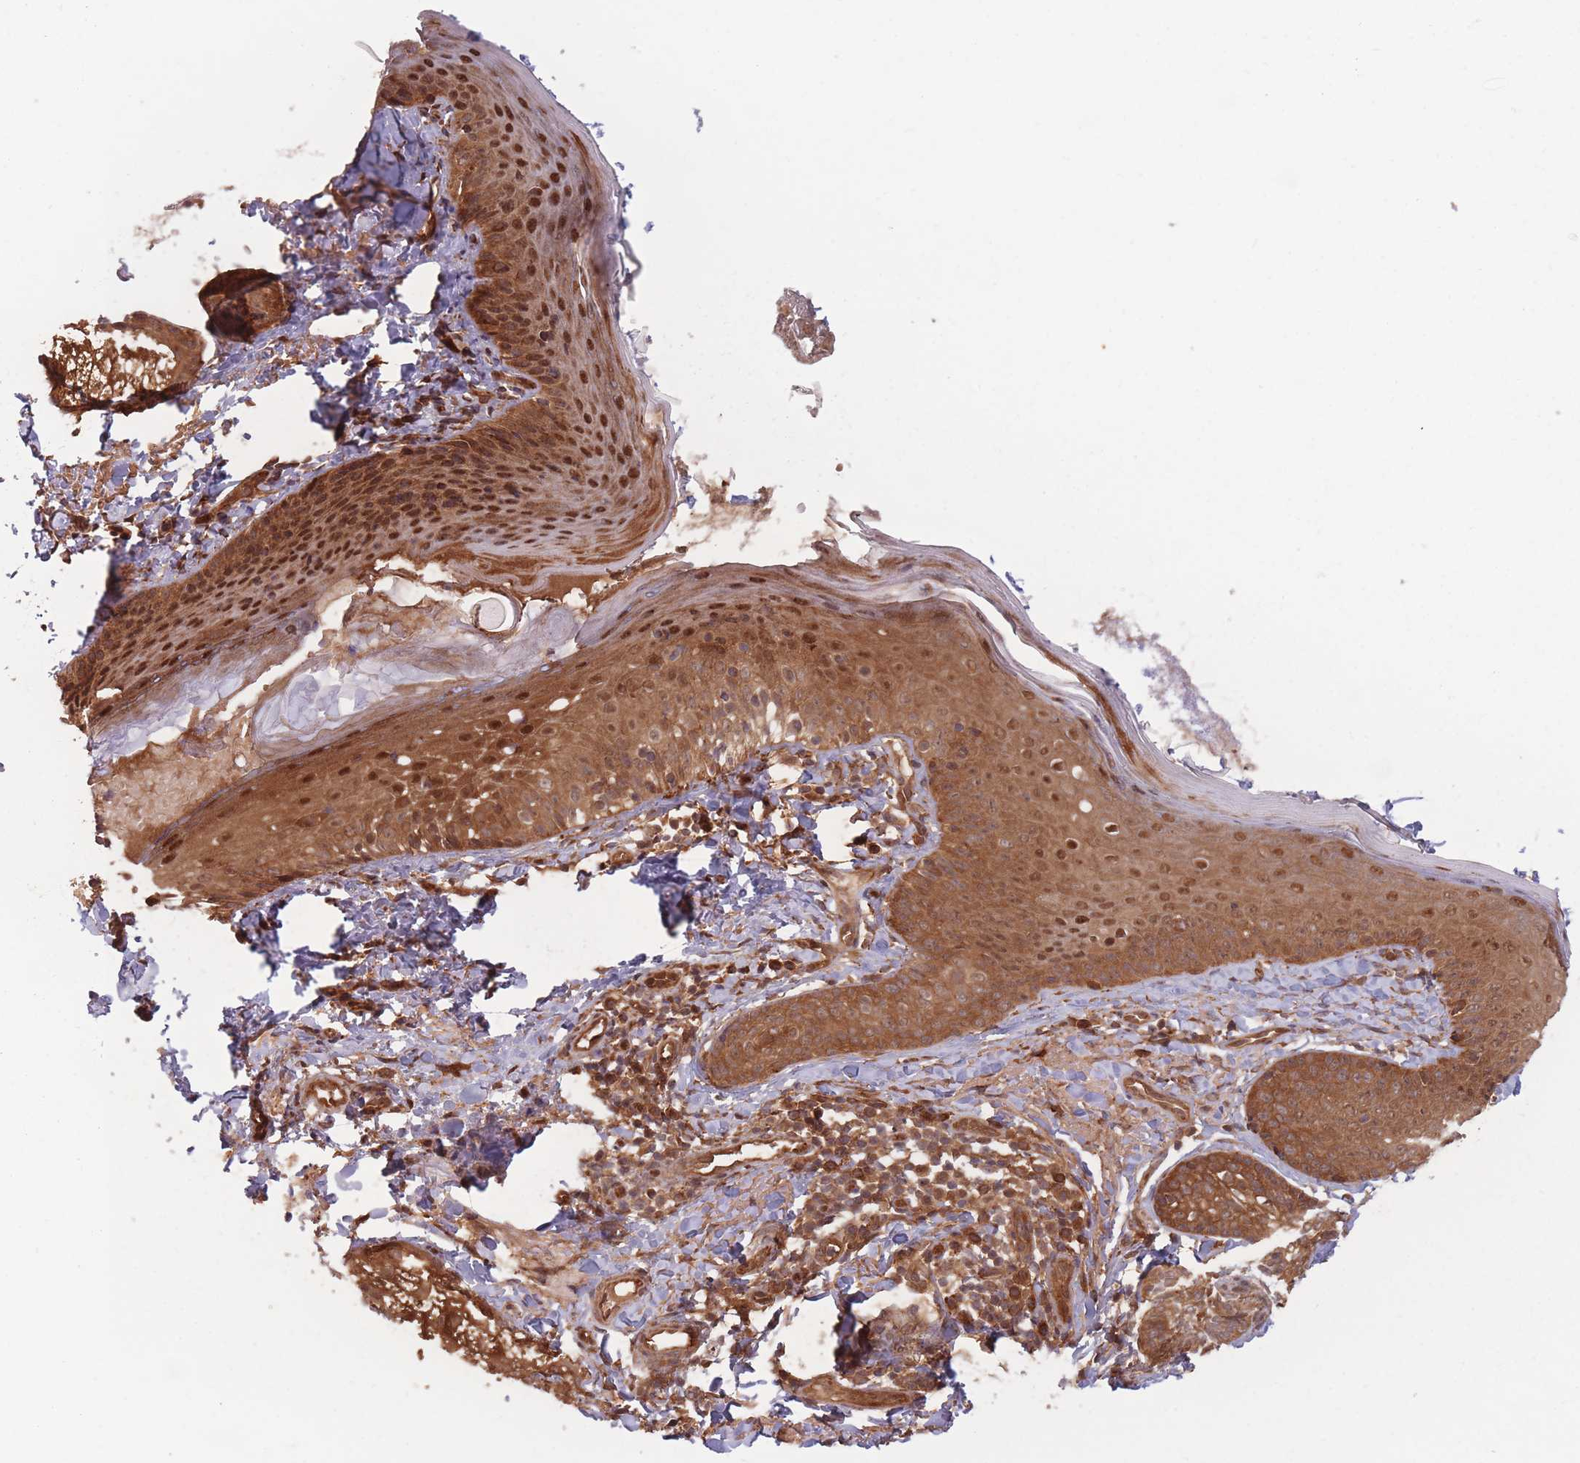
{"staining": {"intensity": "strong", "quantity": ">75%", "location": "cytoplasmic/membranous"}, "tissue": "skin", "cell_type": "Fibroblasts", "image_type": "normal", "snomed": [{"axis": "morphology", "description": "Normal tissue, NOS"}, {"axis": "topography", "description": "Skin"}], "caption": "Immunohistochemistry (IHC) of unremarkable skin displays high levels of strong cytoplasmic/membranous expression in approximately >75% of fibroblasts. The protein of interest is shown in brown color, while the nuclei are stained blue.", "gene": "PODXL2", "patient": {"sex": "male", "age": 57}}